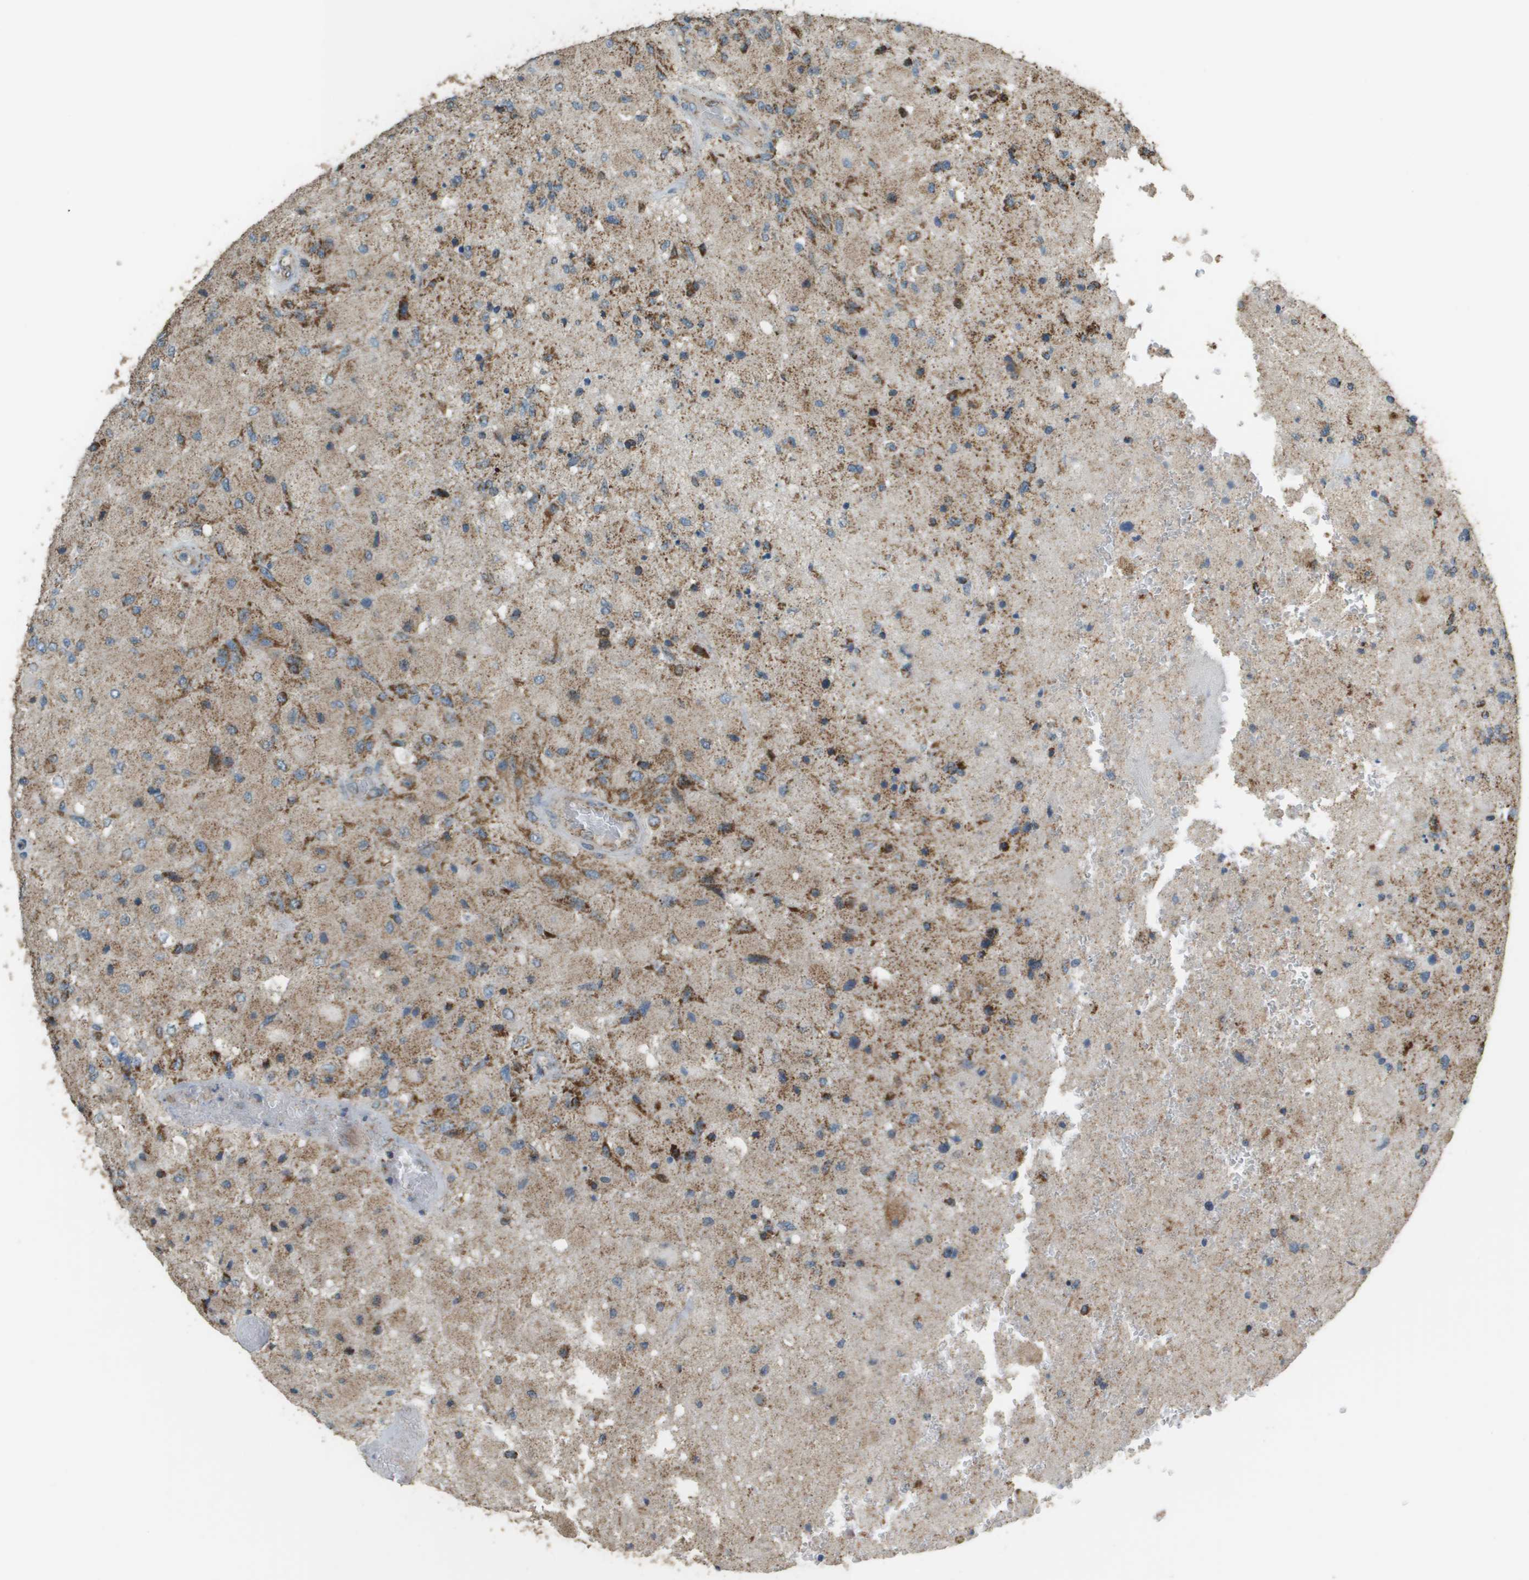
{"staining": {"intensity": "moderate", "quantity": "<25%", "location": "cytoplasmic/membranous"}, "tissue": "glioma", "cell_type": "Tumor cells", "image_type": "cancer", "snomed": [{"axis": "morphology", "description": "Normal tissue, NOS"}, {"axis": "morphology", "description": "Glioma, malignant, High grade"}, {"axis": "topography", "description": "Cerebral cortex"}], "caption": "IHC of human high-grade glioma (malignant) exhibits low levels of moderate cytoplasmic/membranous staining in about <25% of tumor cells.", "gene": "FH", "patient": {"sex": "male", "age": 77}}